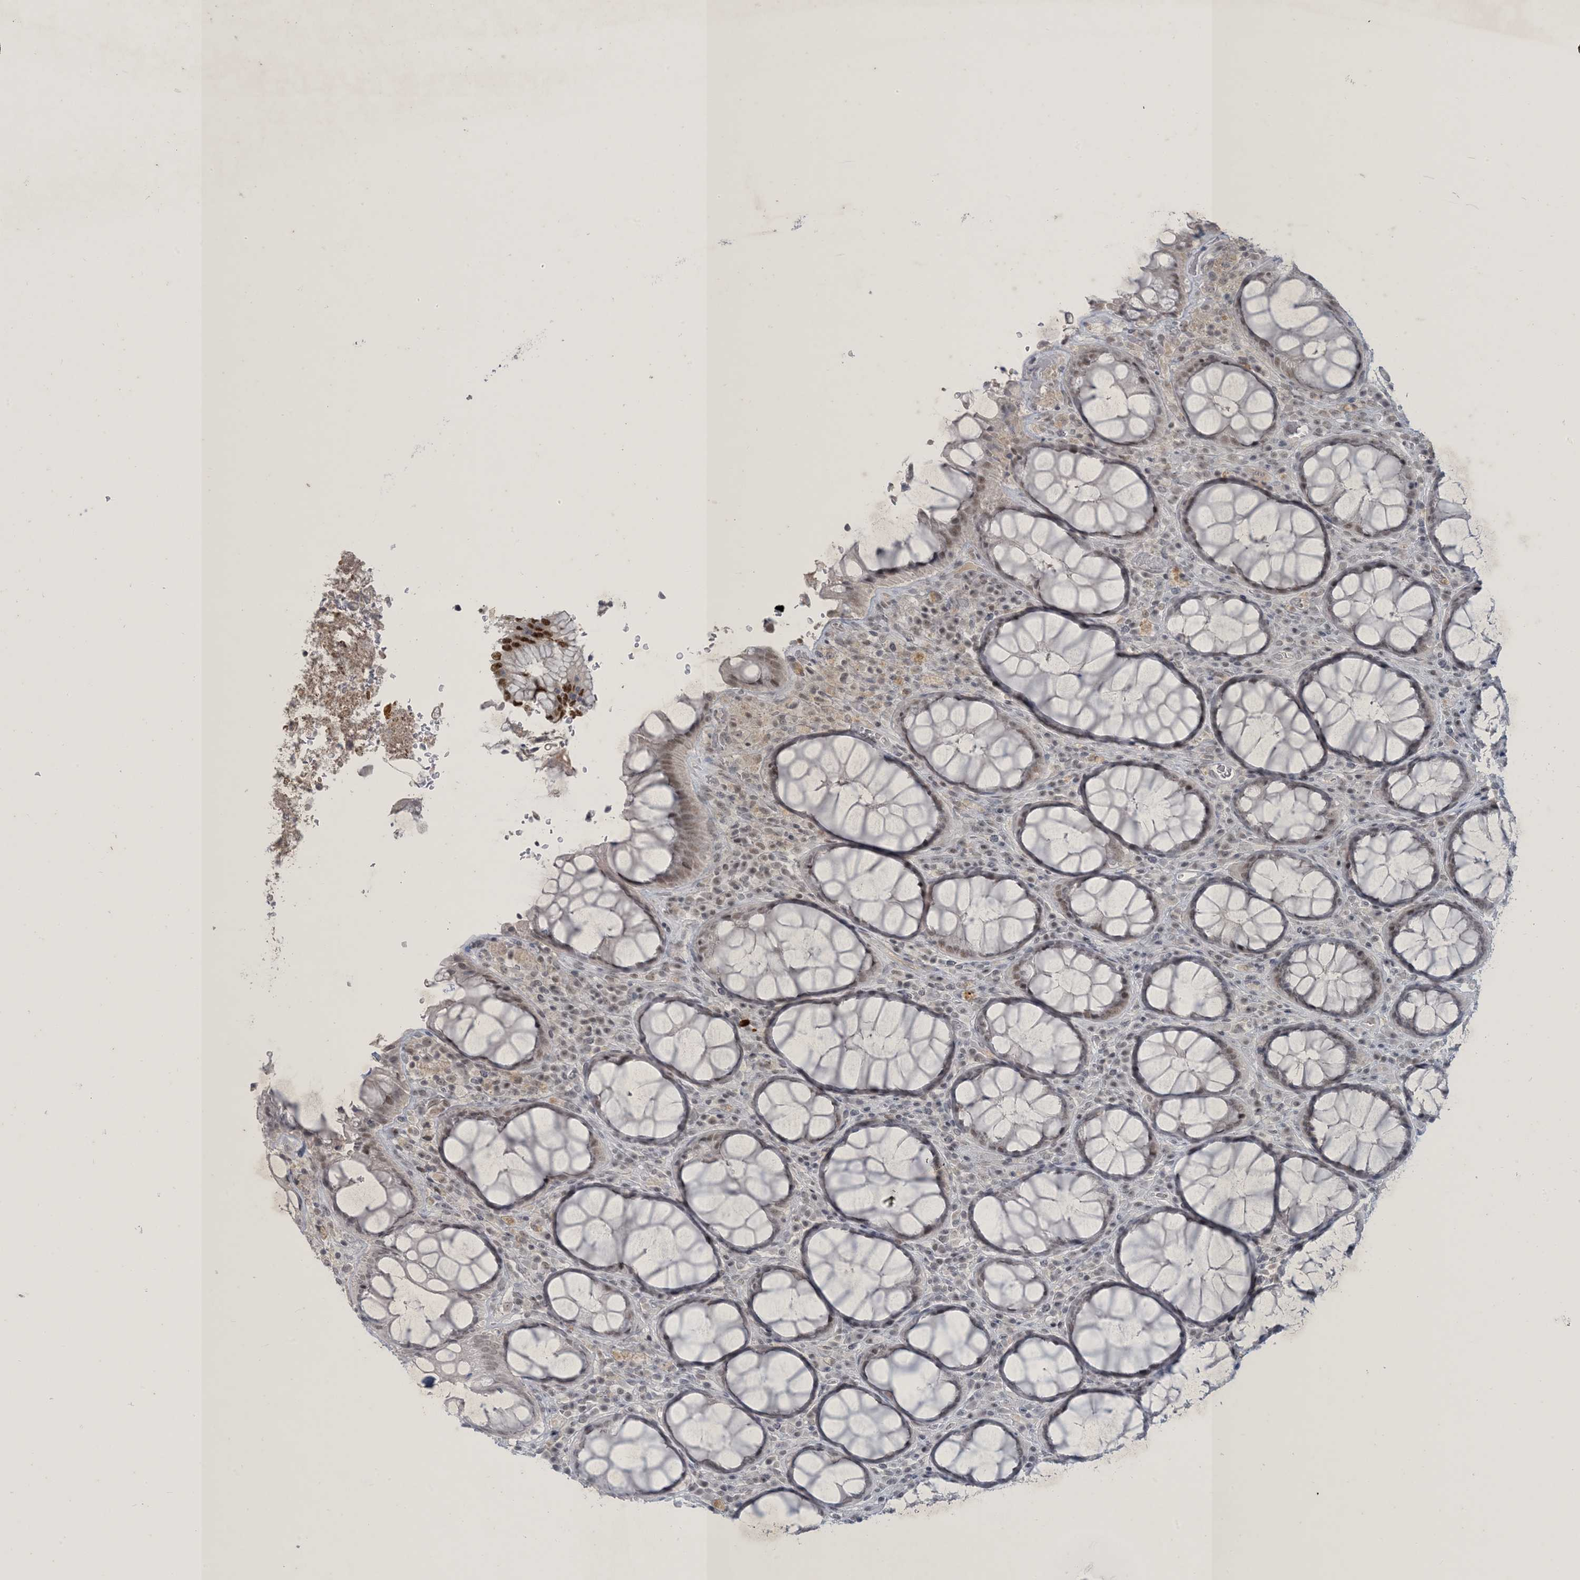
{"staining": {"intensity": "weak", "quantity": "25%-75%", "location": "nuclear"}, "tissue": "rectum", "cell_type": "Glandular cells", "image_type": "normal", "snomed": [{"axis": "morphology", "description": "Normal tissue, NOS"}, {"axis": "topography", "description": "Rectum"}], "caption": "A photomicrograph showing weak nuclear positivity in approximately 25%-75% of glandular cells in unremarkable rectum, as visualized by brown immunohistochemical staining.", "gene": "ZNF674", "patient": {"sex": "male", "age": 64}}